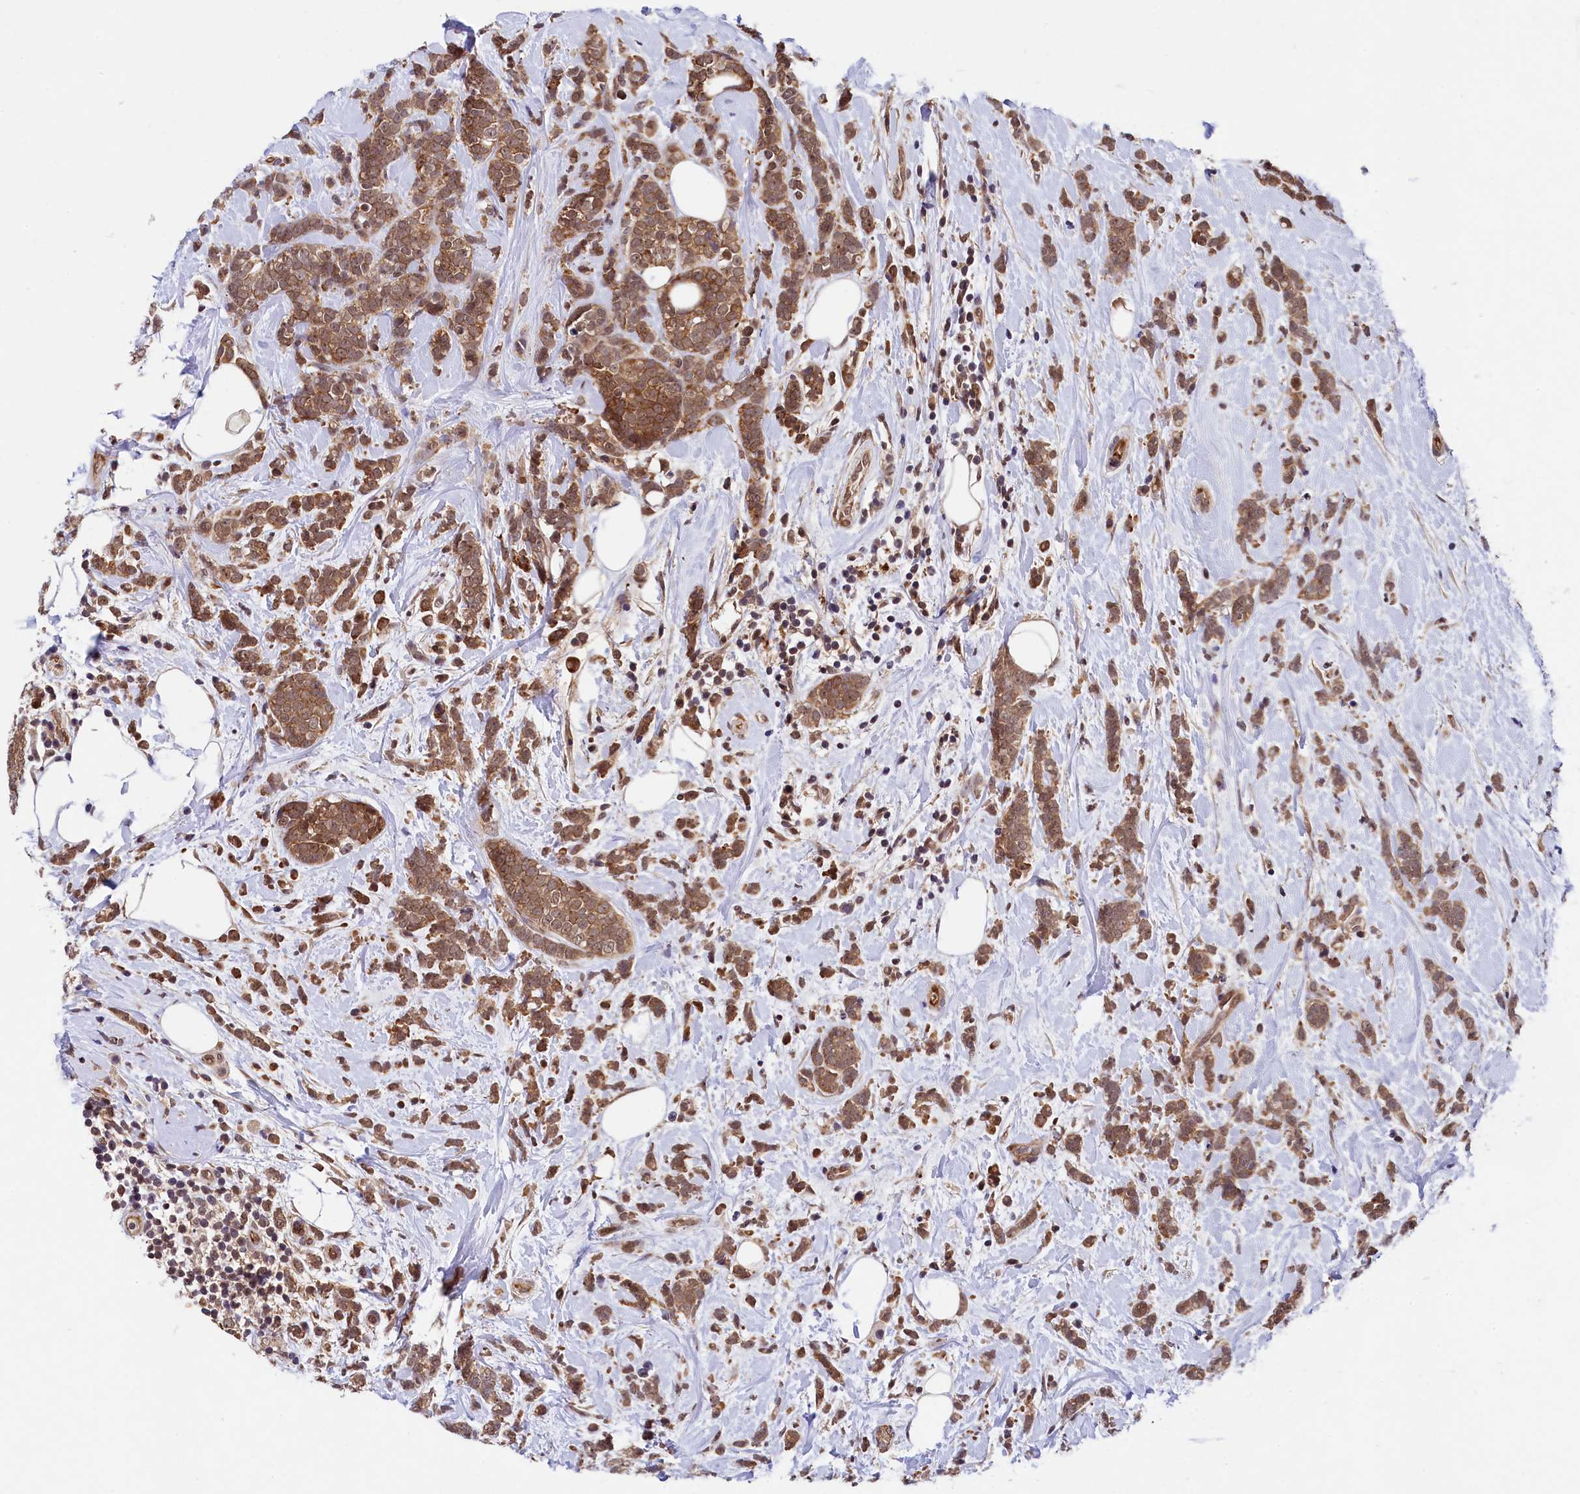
{"staining": {"intensity": "weak", "quantity": ">75%", "location": "cytoplasmic/membranous,nuclear"}, "tissue": "breast cancer", "cell_type": "Tumor cells", "image_type": "cancer", "snomed": [{"axis": "morphology", "description": "Lobular carcinoma"}, {"axis": "topography", "description": "Breast"}], "caption": "There is low levels of weak cytoplasmic/membranous and nuclear staining in tumor cells of breast cancer, as demonstrated by immunohistochemical staining (brown color).", "gene": "ARL14EP", "patient": {"sex": "female", "age": 58}}